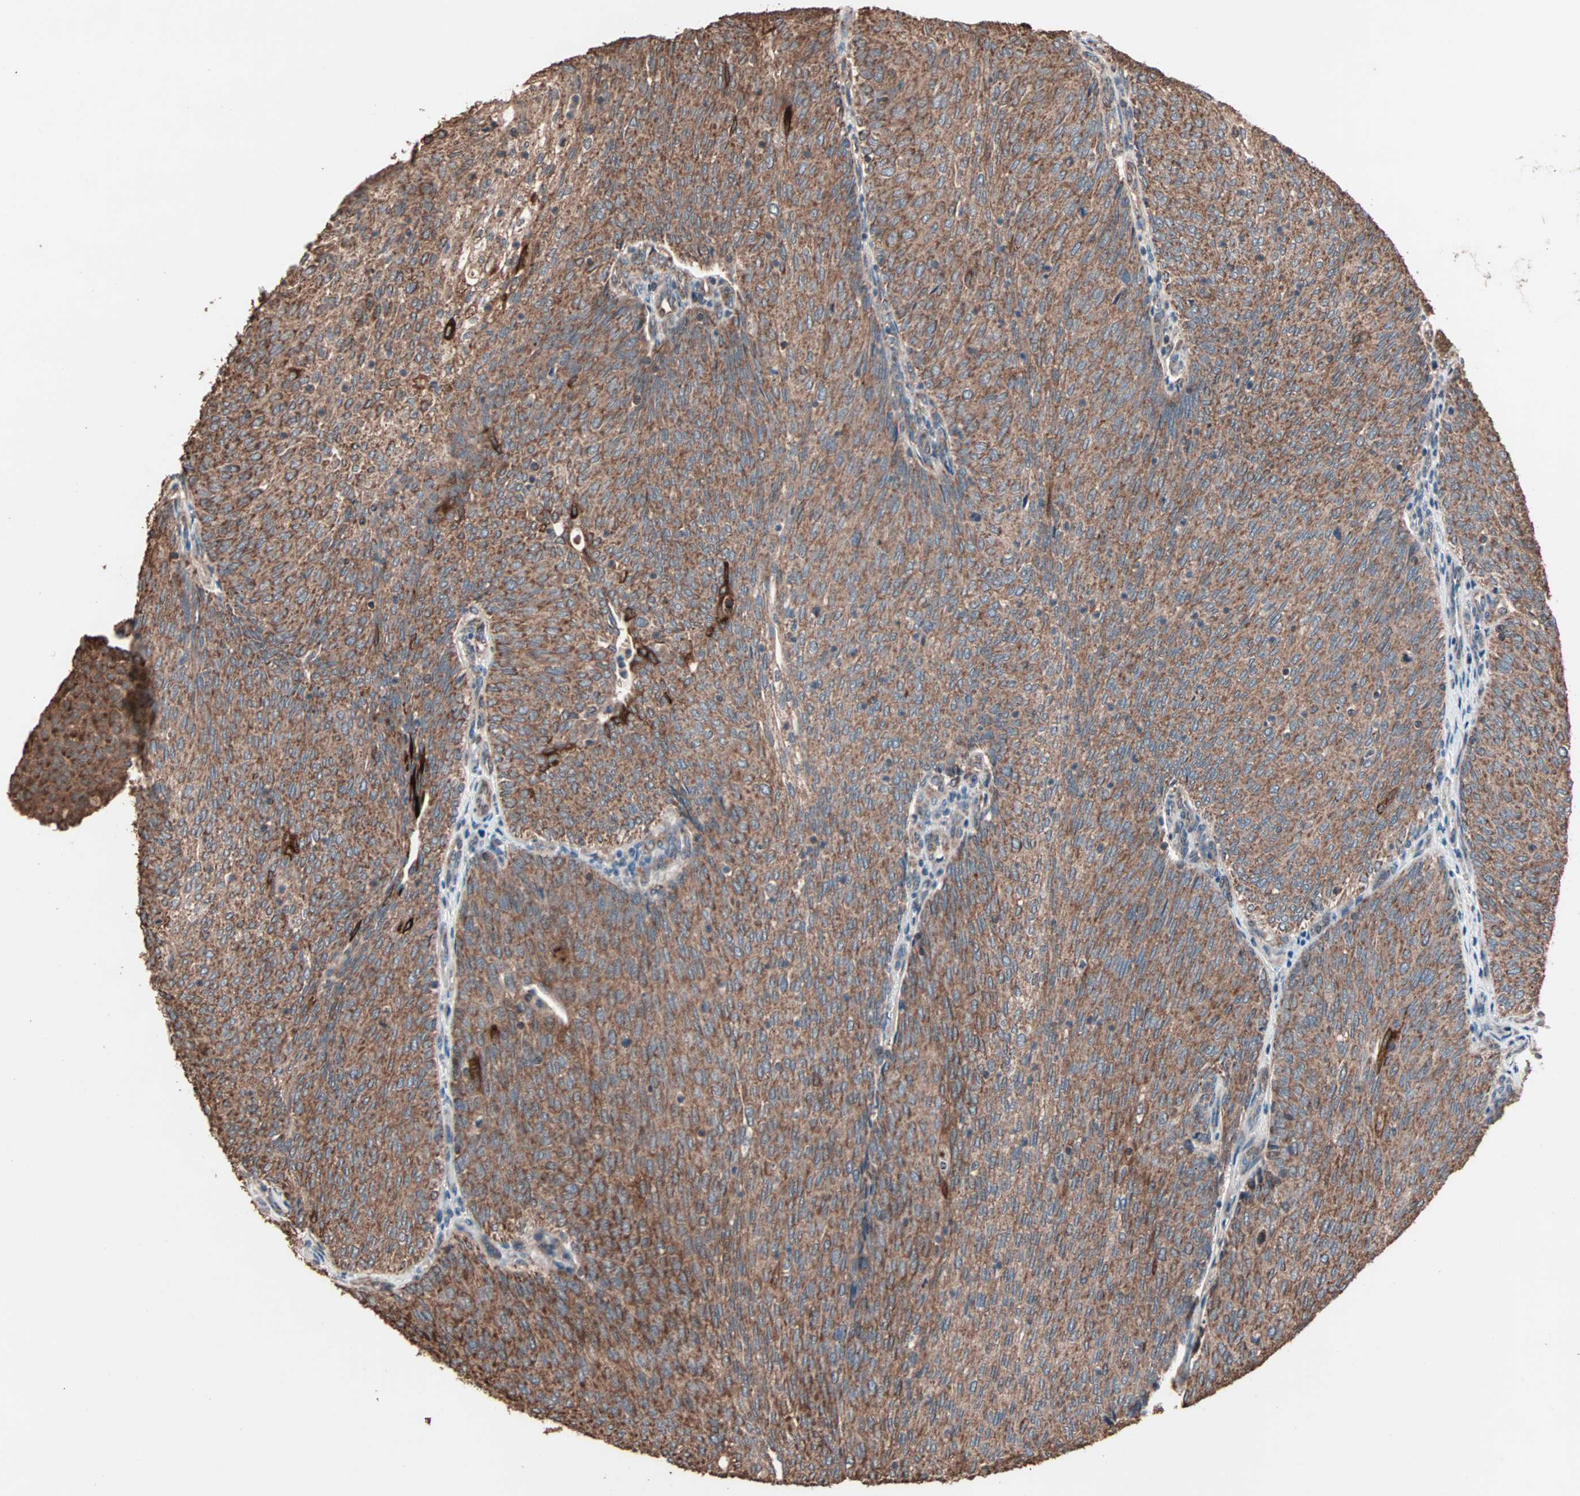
{"staining": {"intensity": "strong", "quantity": ">75%", "location": "cytoplasmic/membranous"}, "tissue": "urothelial cancer", "cell_type": "Tumor cells", "image_type": "cancer", "snomed": [{"axis": "morphology", "description": "Urothelial carcinoma, Low grade"}, {"axis": "topography", "description": "Urinary bladder"}], "caption": "Immunohistochemical staining of human low-grade urothelial carcinoma exhibits high levels of strong cytoplasmic/membranous protein expression in about >75% of tumor cells.", "gene": "MRPL2", "patient": {"sex": "female", "age": 79}}